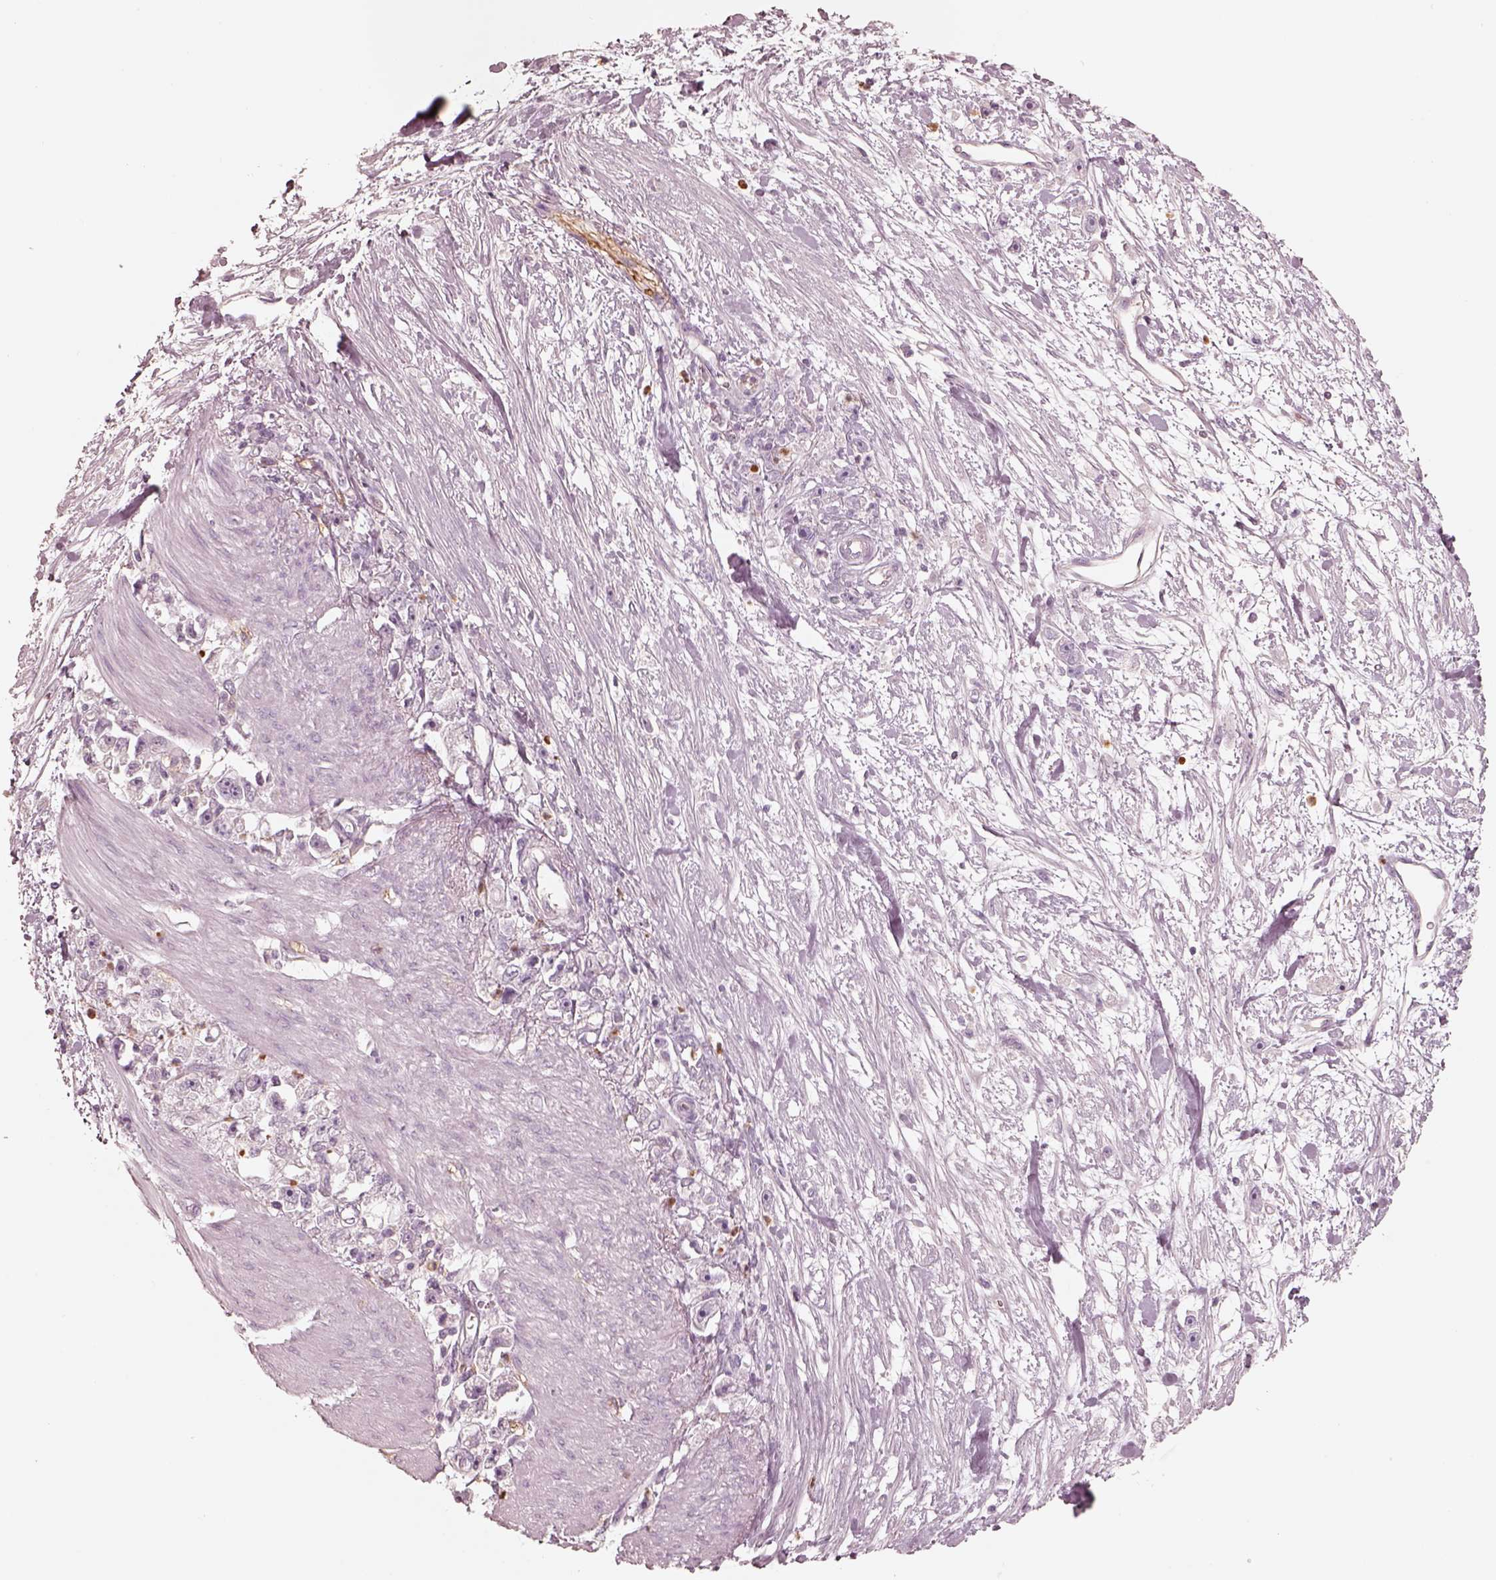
{"staining": {"intensity": "negative", "quantity": "none", "location": "none"}, "tissue": "stomach cancer", "cell_type": "Tumor cells", "image_type": "cancer", "snomed": [{"axis": "morphology", "description": "Adenocarcinoma, NOS"}, {"axis": "topography", "description": "Stomach"}], "caption": "Tumor cells show no significant expression in adenocarcinoma (stomach). (DAB (3,3'-diaminobenzidine) immunohistochemistry (IHC), high magnification).", "gene": "GPRIN1", "patient": {"sex": "female", "age": 59}}